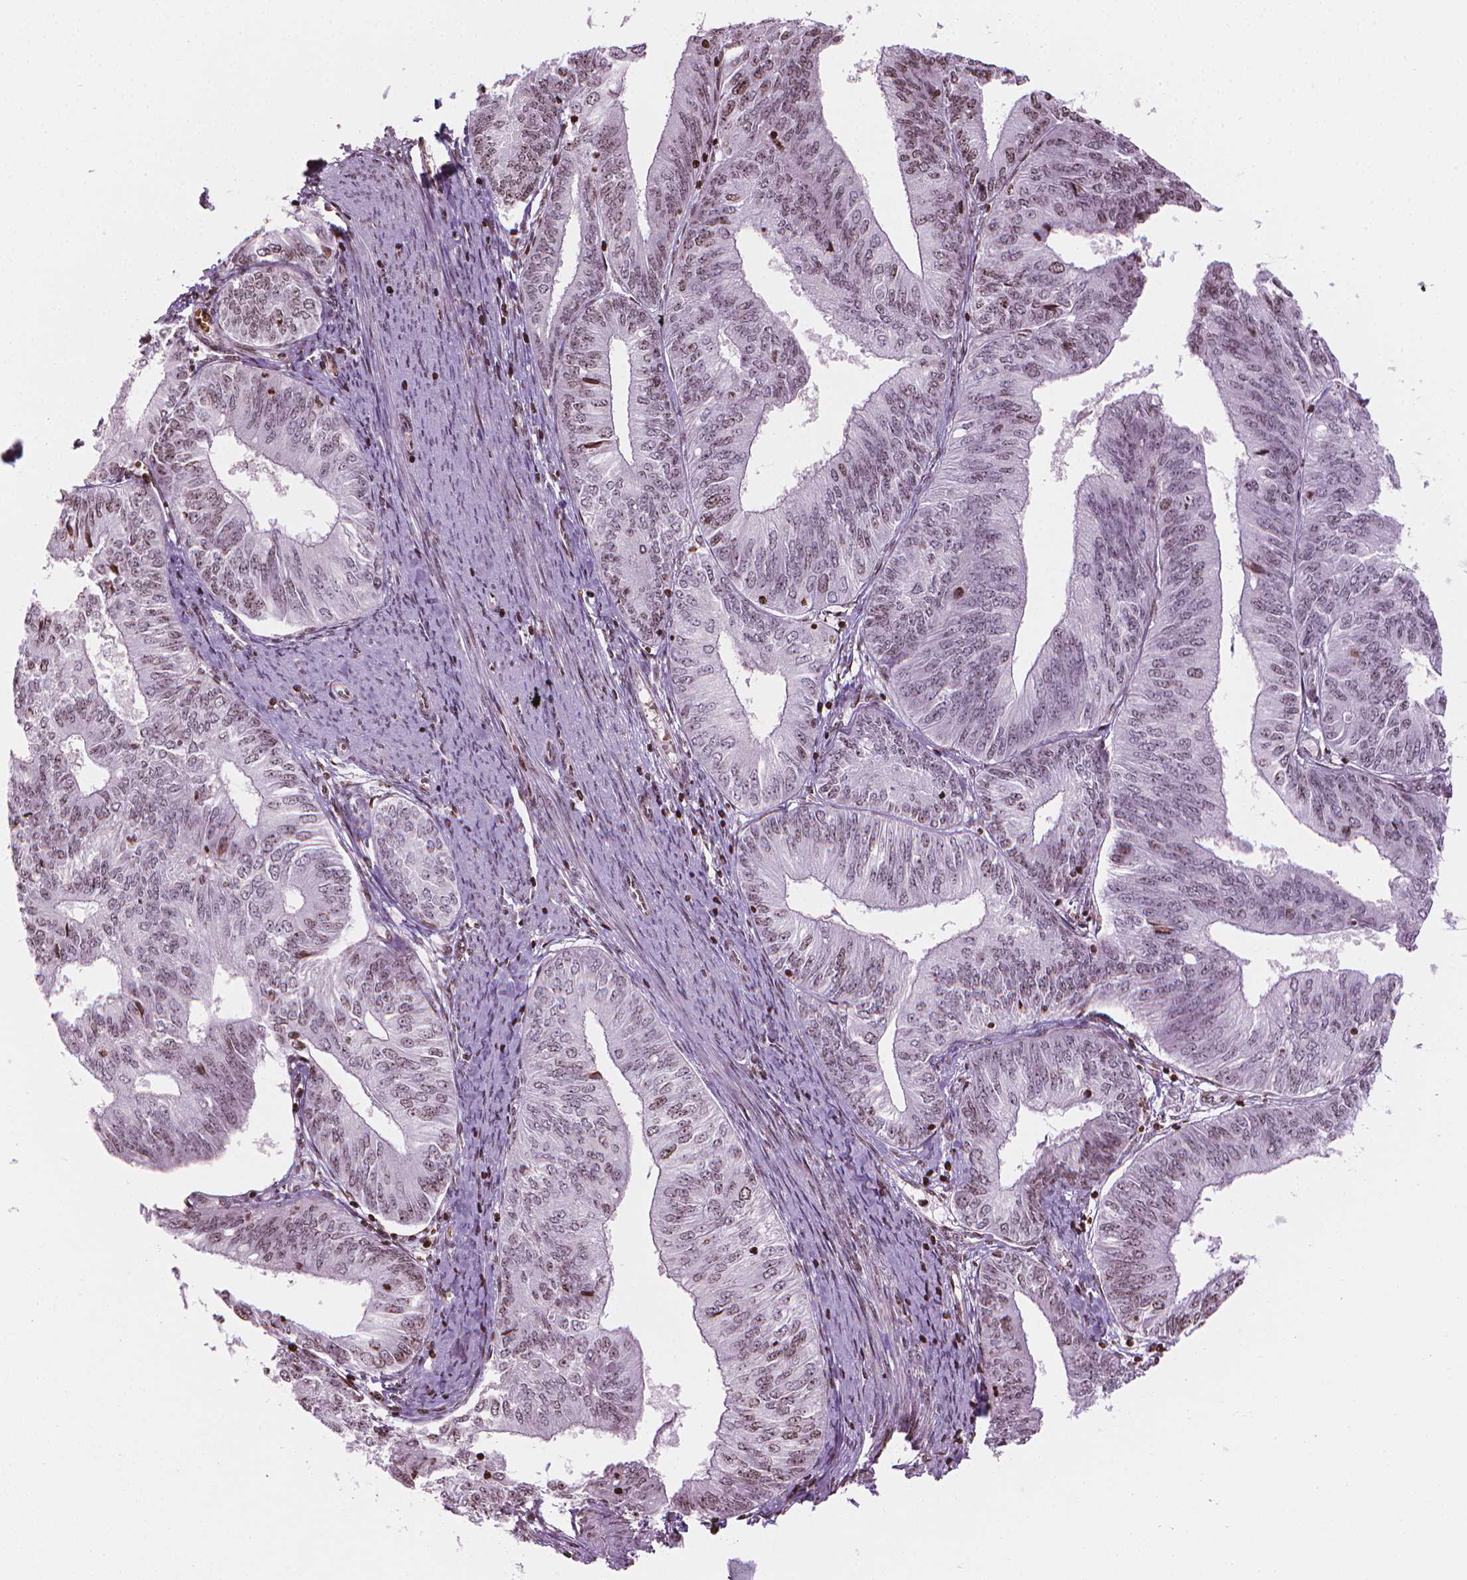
{"staining": {"intensity": "moderate", "quantity": "25%-75%", "location": "nuclear"}, "tissue": "endometrial cancer", "cell_type": "Tumor cells", "image_type": "cancer", "snomed": [{"axis": "morphology", "description": "Adenocarcinoma, NOS"}, {"axis": "topography", "description": "Endometrium"}], "caption": "IHC (DAB) staining of endometrial adenocarcinoma displays moderate nuclear protein positivity in approximately 25%-75% of tumor cells.", "gene": "PIP4K2A", "patient": {"sex": "female", "age": 58}}